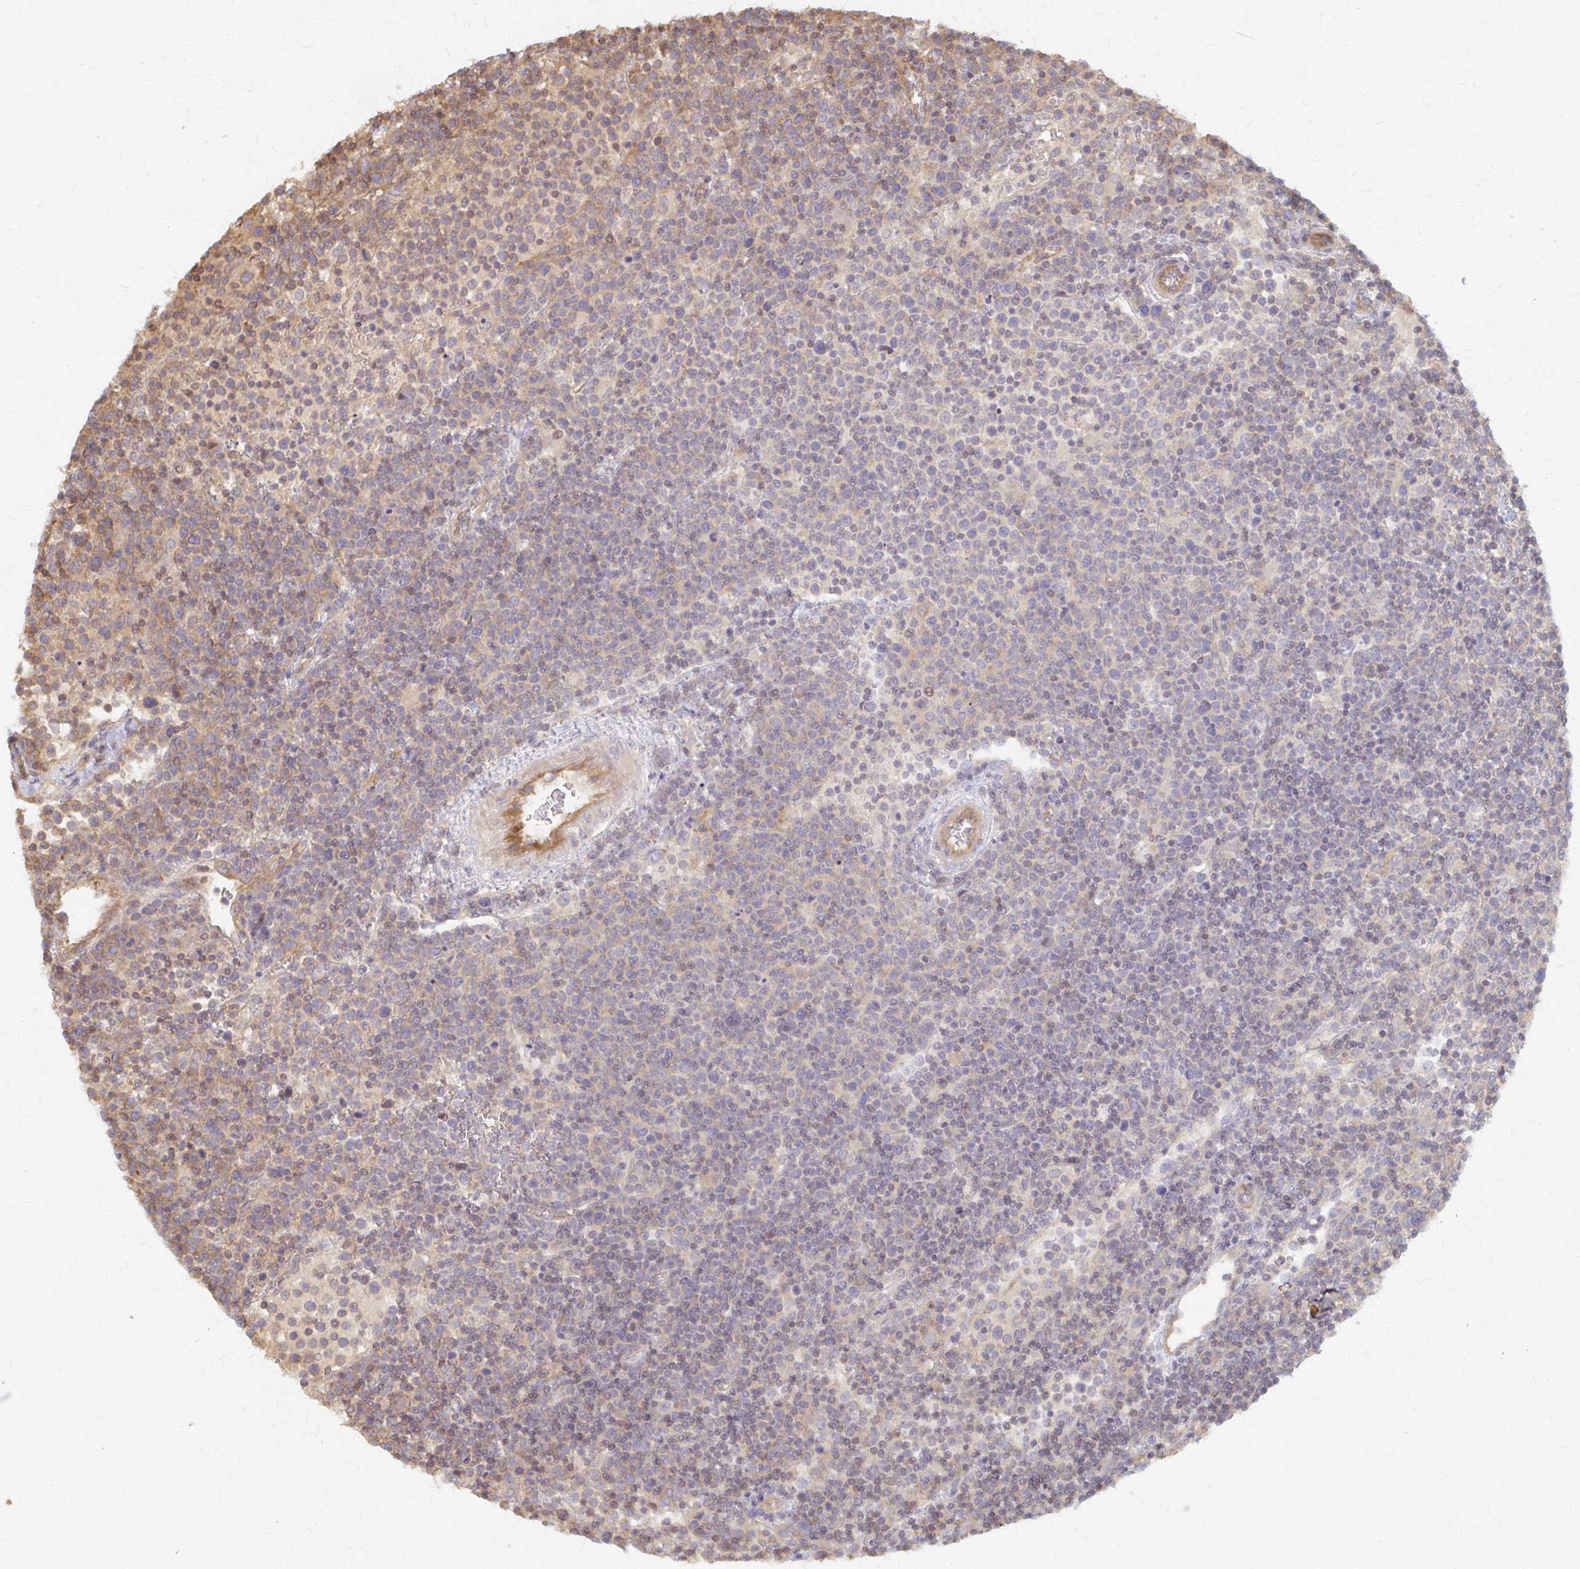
{"staining": {"intensity": "weak", "quantity": "<25%", "location": "cytoplasmic/membranous"}, "tissue": "lymphoma", "cell_type": "Tumor cells", "image_type": "cancer", "snomed": [{"axis": "morphology", "description": "Malignant lymphoma, non-Hodgkin's type, High grade"}, {"axis": "topography", "description": "Lymph node"}], "caption": "IHC micrograph of neoplastic tissue: lymphoma stained with DAB (3,3'-diaminobenzidine) reveals no significant protein staining in tumor cells.", "gene": "ARHGAP35", "patient": {"sex": "male", "age": 61}}